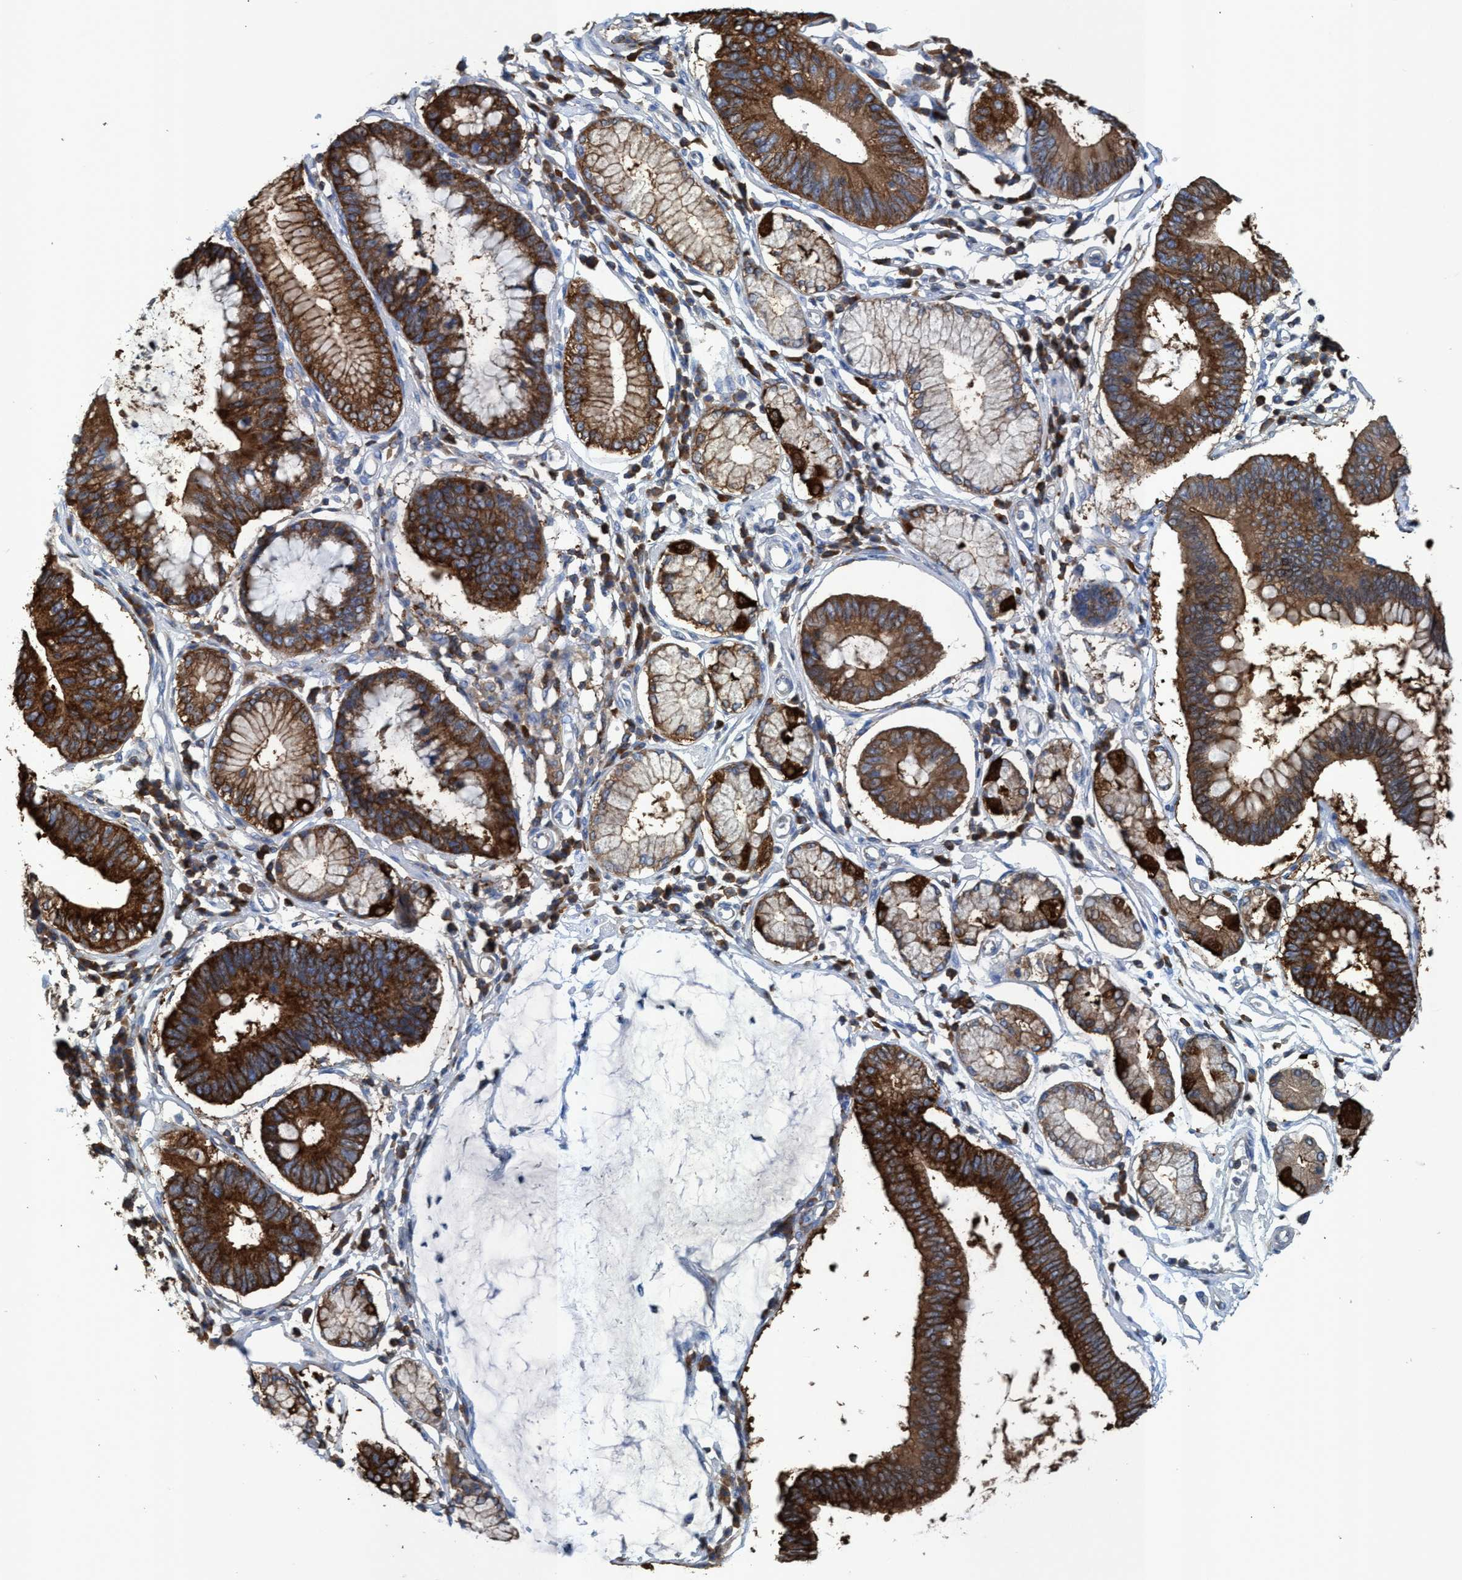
{"staining": {"intensity": "strong", "quantity": ">75%", "location": "cytoplasmic/membranous"}, "tissue": "stomach cancer", "cell_type": "Tumor cells", "image_type": "cancer", "snomed": [{"axis": "morphology", "description": "Adenocarcinoma, NOS"}, {"axis": "topography", "description": "Stomach"}], "caption": "A brown stain labels strong cytoplasmic/membranous expression of a protein in human stomach cancer (adenocarcinoma) tumor cells. The staining is performed using DAB brown chromogen to label protein expression. The nuclei are counter-stained blue using hematoxylin.", "gene": "EZR", "patient": {"sex": "male", "age": 59}}